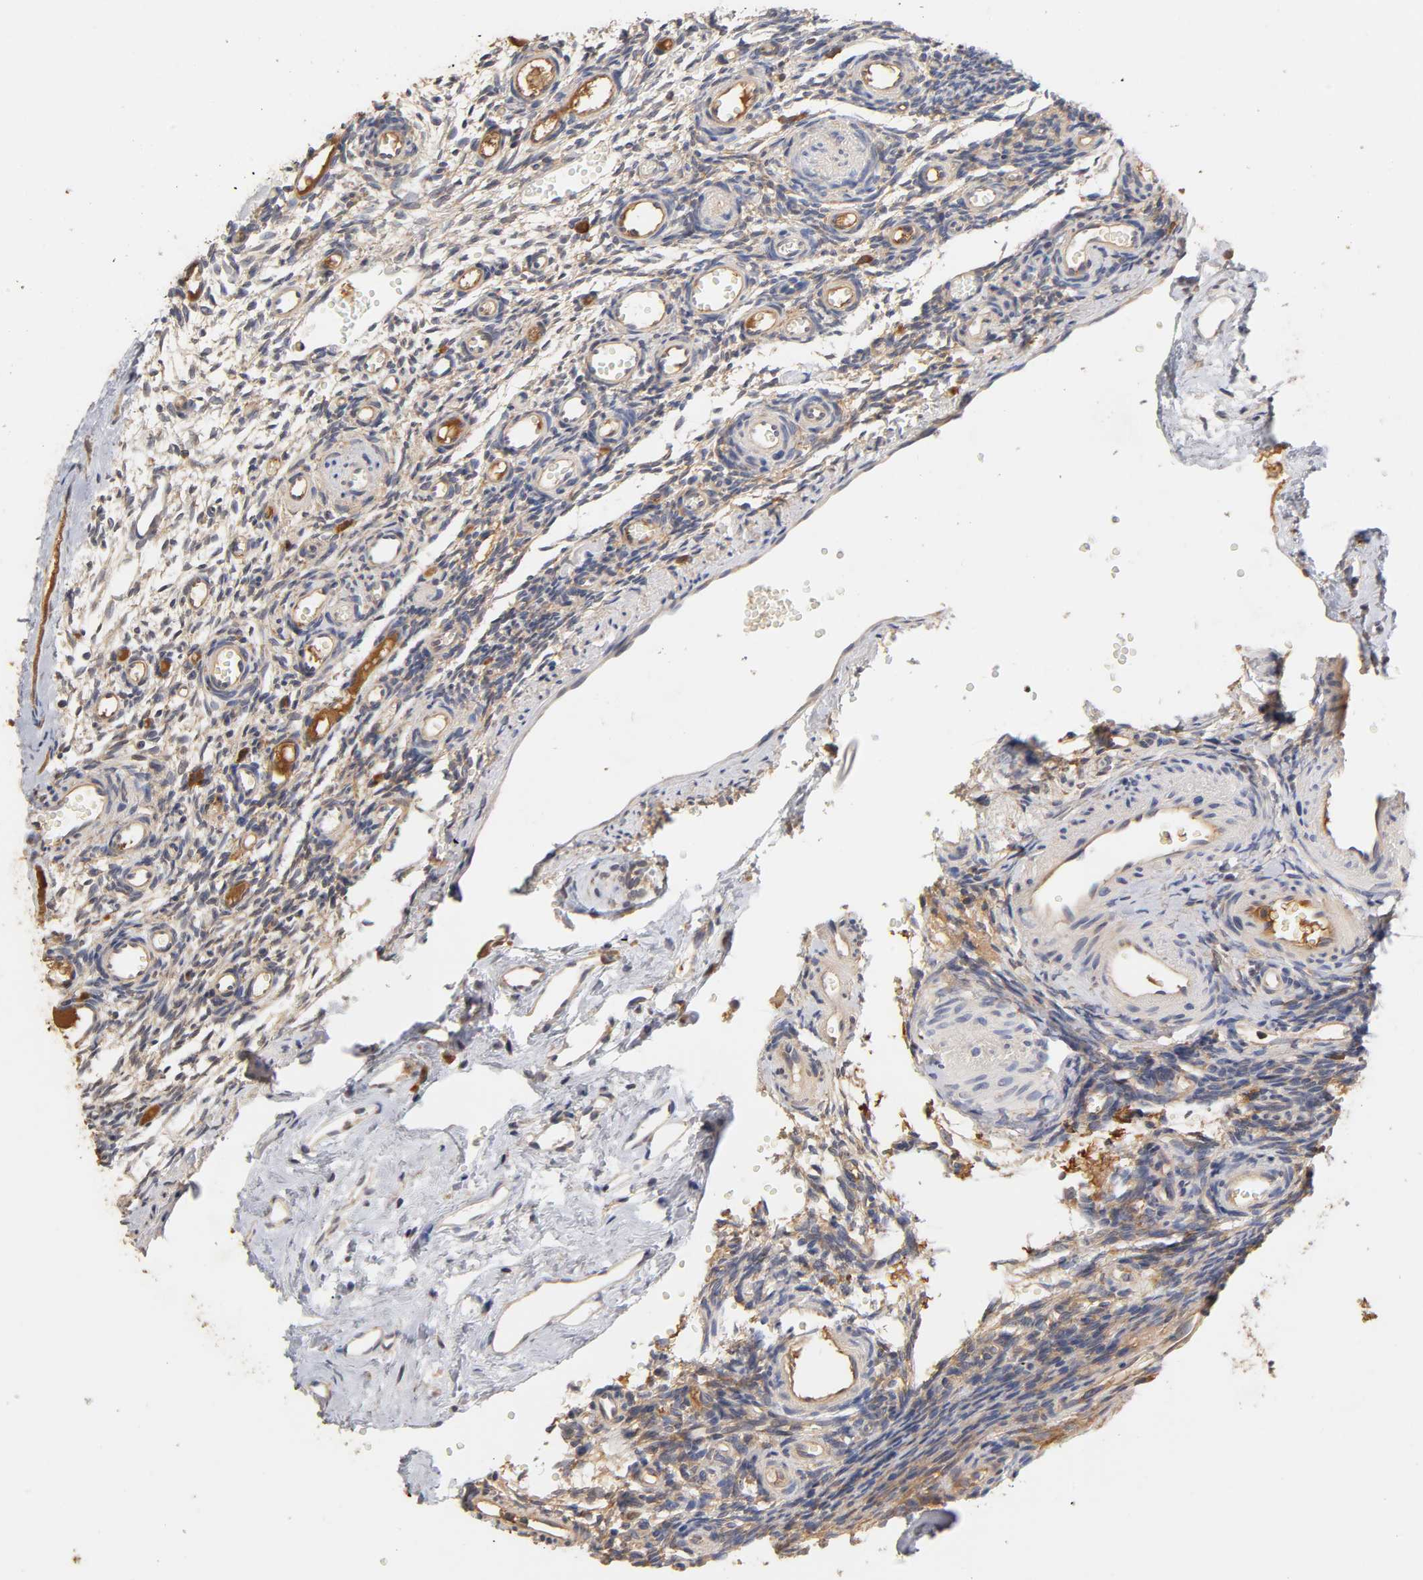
{"staining": {"intensity": "weak", "quantity": ">75%", "location": "cytoplasmic/membranous"}, "tissue": "ovary", "cell_type": "Ovarian stroma cells", "image_type": "normal", "snomed": [{"axis": "morphology", "description": "Normal tissue, NOS"}, {"axis": "topography", "description": "Ovary"}], "caption": "An image of ovary stained for a protein displays weak cytoplasmic/membranous brown staining in ovarian stroma cells.", "gene": "RPS29", "patient": {"sex": "female", "age": 35}}